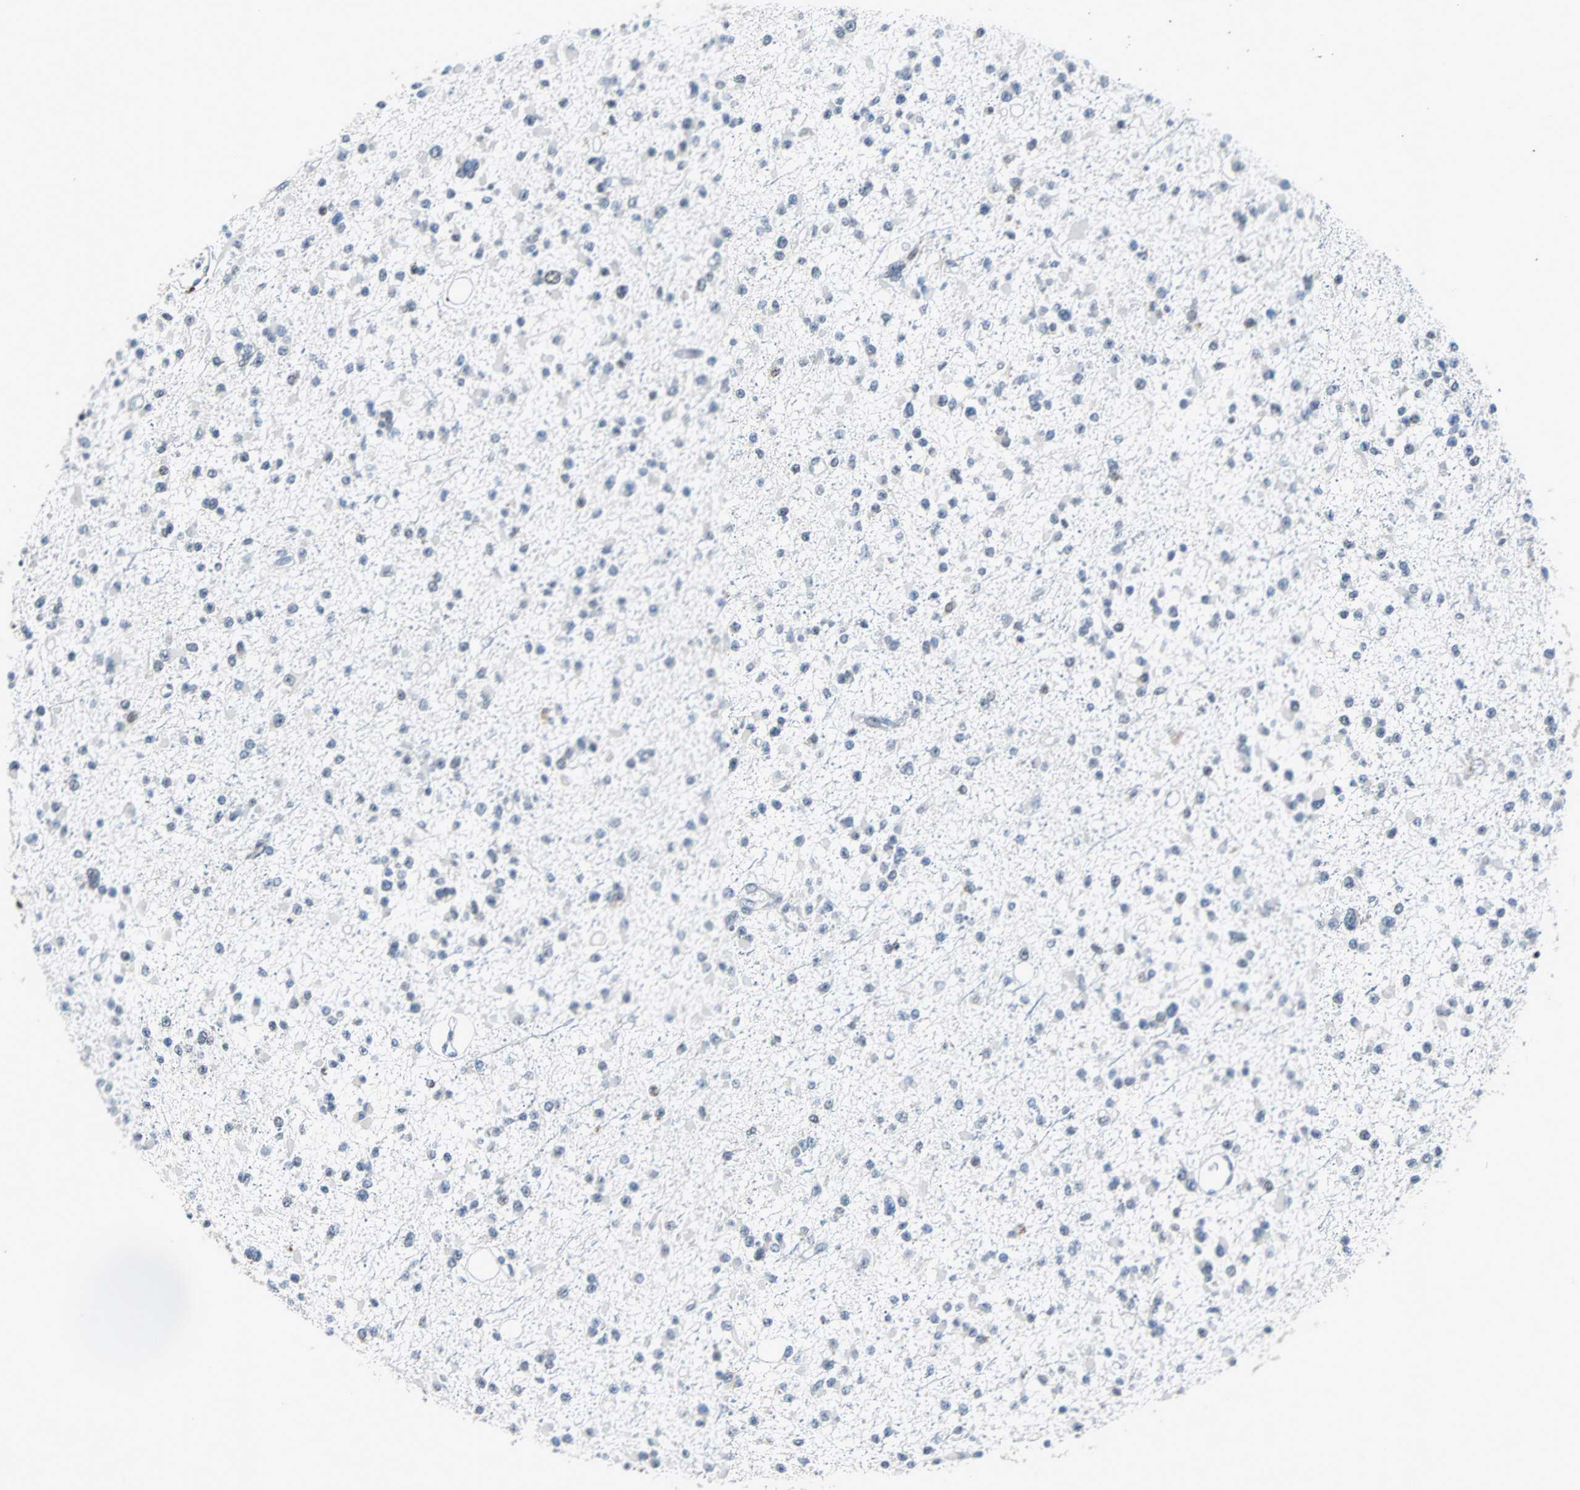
{"staining": {"intensity": "negative", "quantity": "none", "location": "none"}, "tissue": "glioma", "cell_type": "Tumor cells", "image_type": "cancer", "snomed": [{"axis": "morphology", "description": "Glioma, malignant, Low grade"}, {"axis": "topography", "description": "Brain"}], "caption": "A histopathology image of malignant glioma (low-grade) stained for a protein shows no brown staining in tumor cells.", "gene": "USP28", "patient": {"sex": "female", "age": 22}}